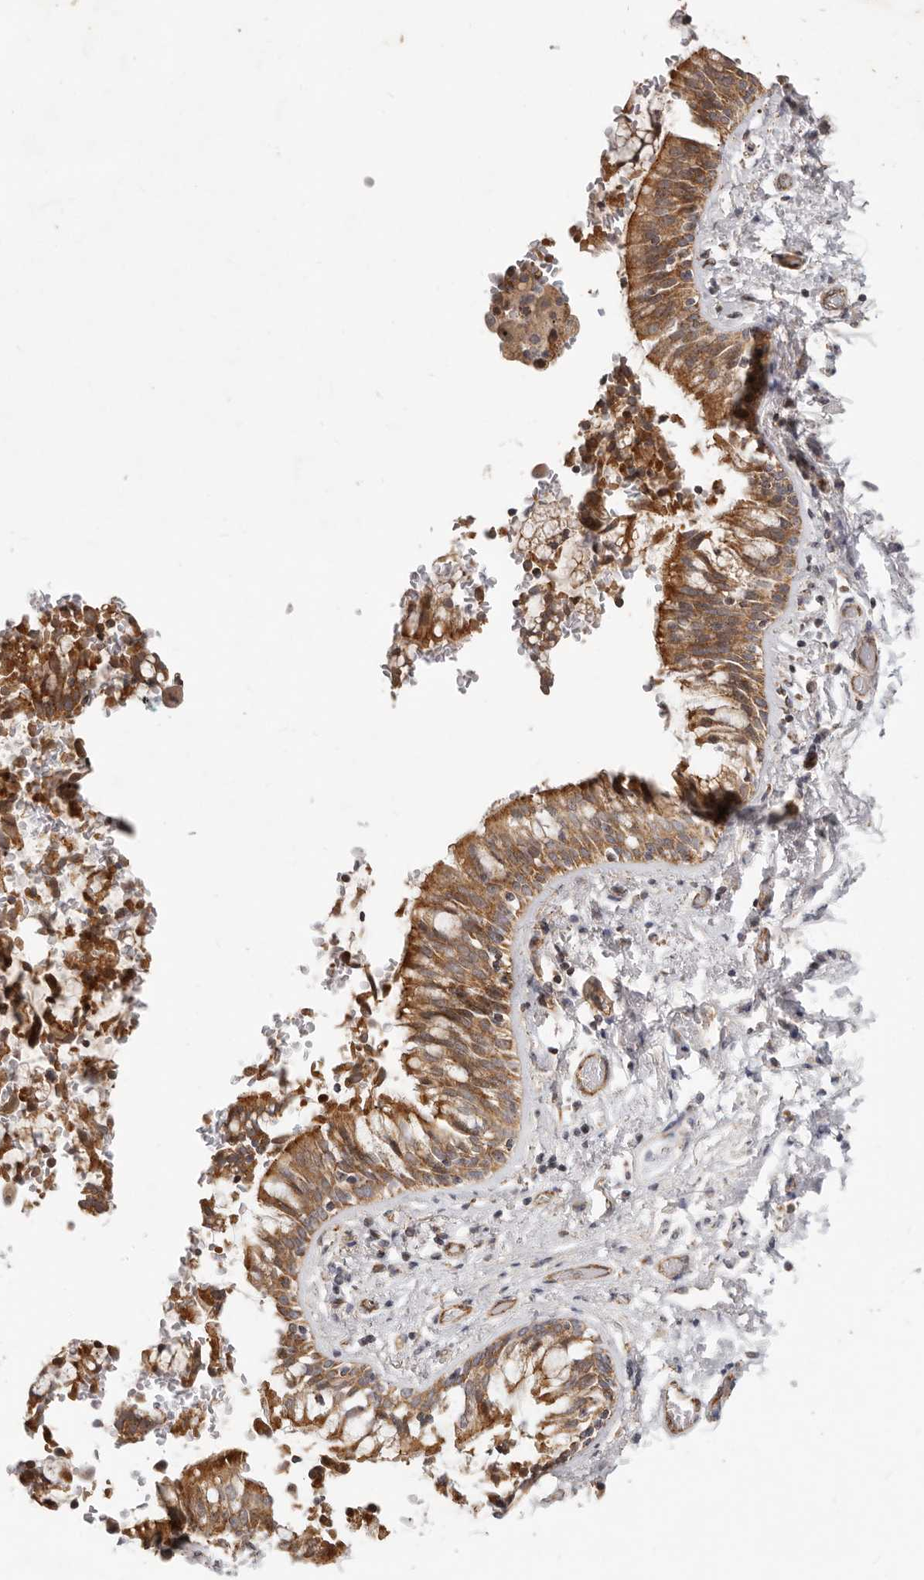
{"staining": {"intensity": "strong", "quantity": ">75%", "location": "cytoplasmic/membranous"}, "tissue": "bronchus", "cell_type": "Respiratory epithelial cells", "image_type": "normal", "snomed": [{"axis": "morphology", "description": "Normal tissue, NOS"}, {"axis": "morphology", "description": "Inflammation, NOS"}, {"axis": "topography", "description": "Cartilage tissue"}, {"axis": "topography", "description": "Bronchus"}, {"axis": "topography", "description": "Lung"}], "caption": "A brown stain labels strong cytoplasmic/membranous staining of a protein in respiratory epithelial cells of normal human bronchus.", "gene": "USP49", "patient": {"sex": "female", "age": 64}}